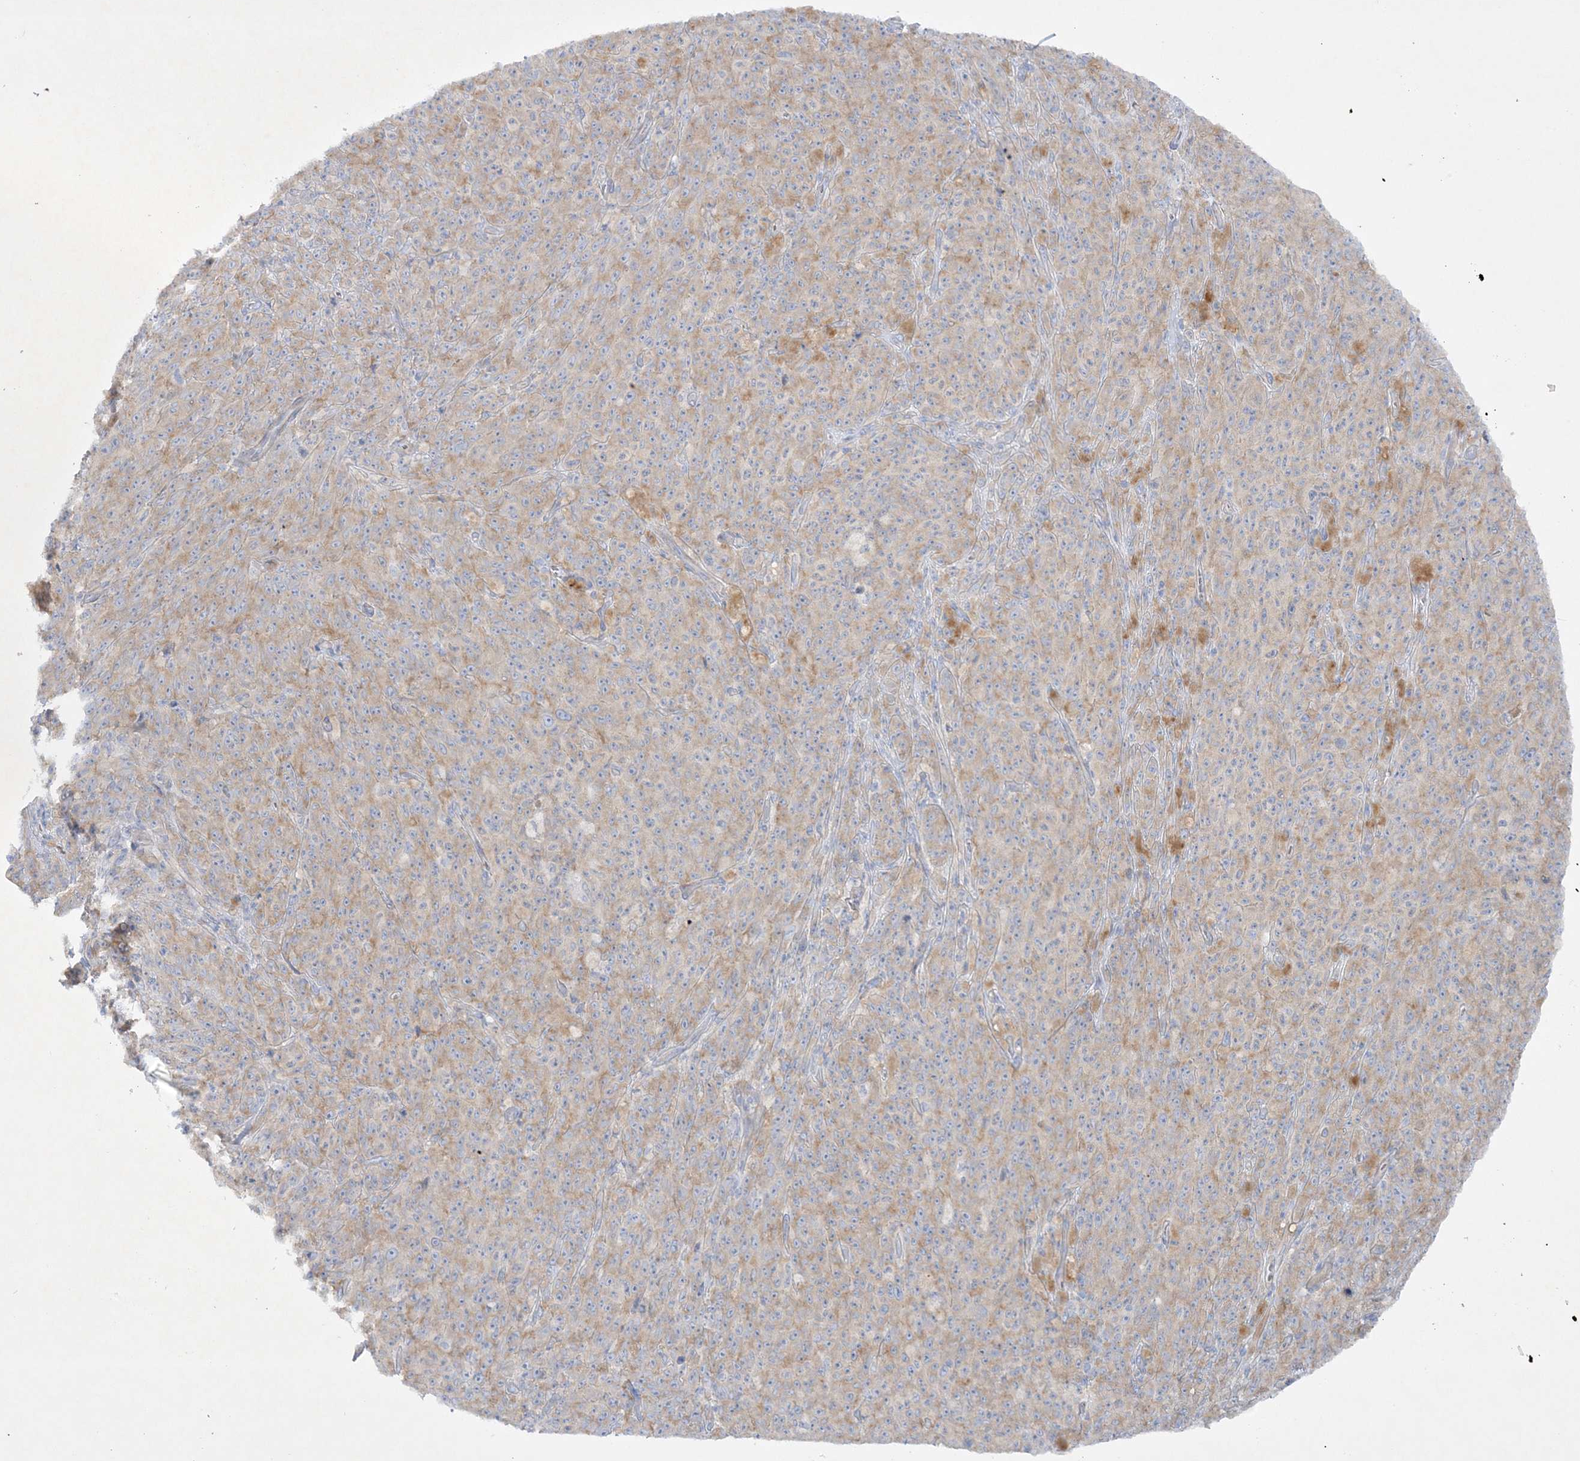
{"staining": {"intensity": "weak", "quantity": ">75%", "location": "cytoplasmic/membranous"}, "tissue": "melanoma", "cell_type": "Tumor cells", "image_type": "cancer", "snomed": [{"axis": "morphology", "description": "Malignant melanoma, NOS"}, {"axis": "topography", "description": "Skin"}], "caption": "Immunohistochemical staining of malignant melanoma shows low levels of weak cytoplasmic/membranous staining in about >75% of tumor cells. (DAB = brown stain, brightfield microscopy at high magnification).", "gene": "FARSB", "patient": {"sex": "female", "age": 82}}